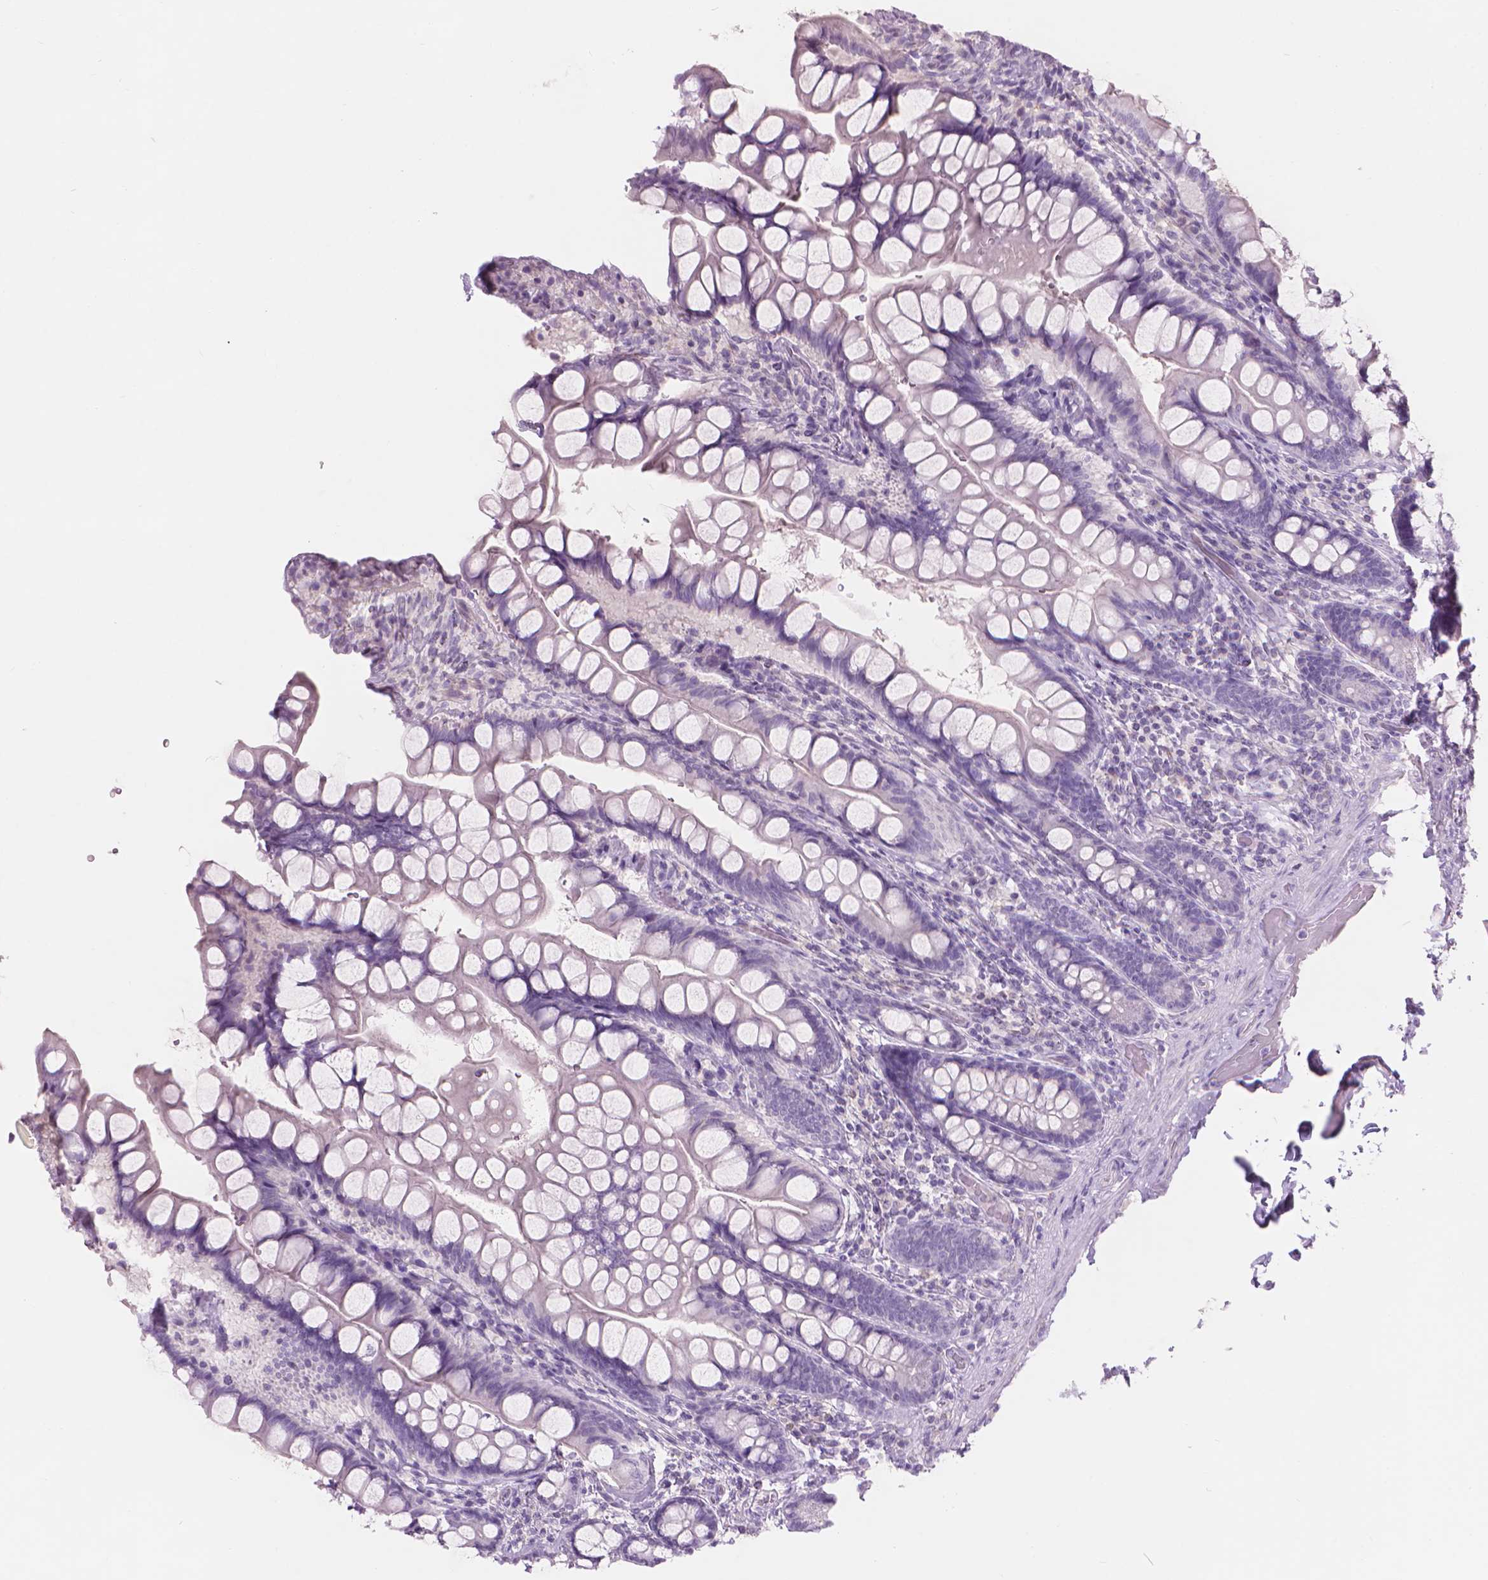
{"staining": {"intensity": "negative", "quantity": "none", "location": "none"}, "tissue": "small intestine", "cell_type": "Glandular cells", "image_type": "normal", "snomed": [{"axis": "morphology", "description": "Normal tissue, NOS"}, {"axis": "topography", "description": "Small intestine"}], "caption": "A high-resolution micrograph shows immunohistochemistry (IHC) staining of unremarkable small intestine, which reveals no significant positivity in glandular cells.", "gene": "ENO2", "patient": {"sex": "male", "age": 70}}